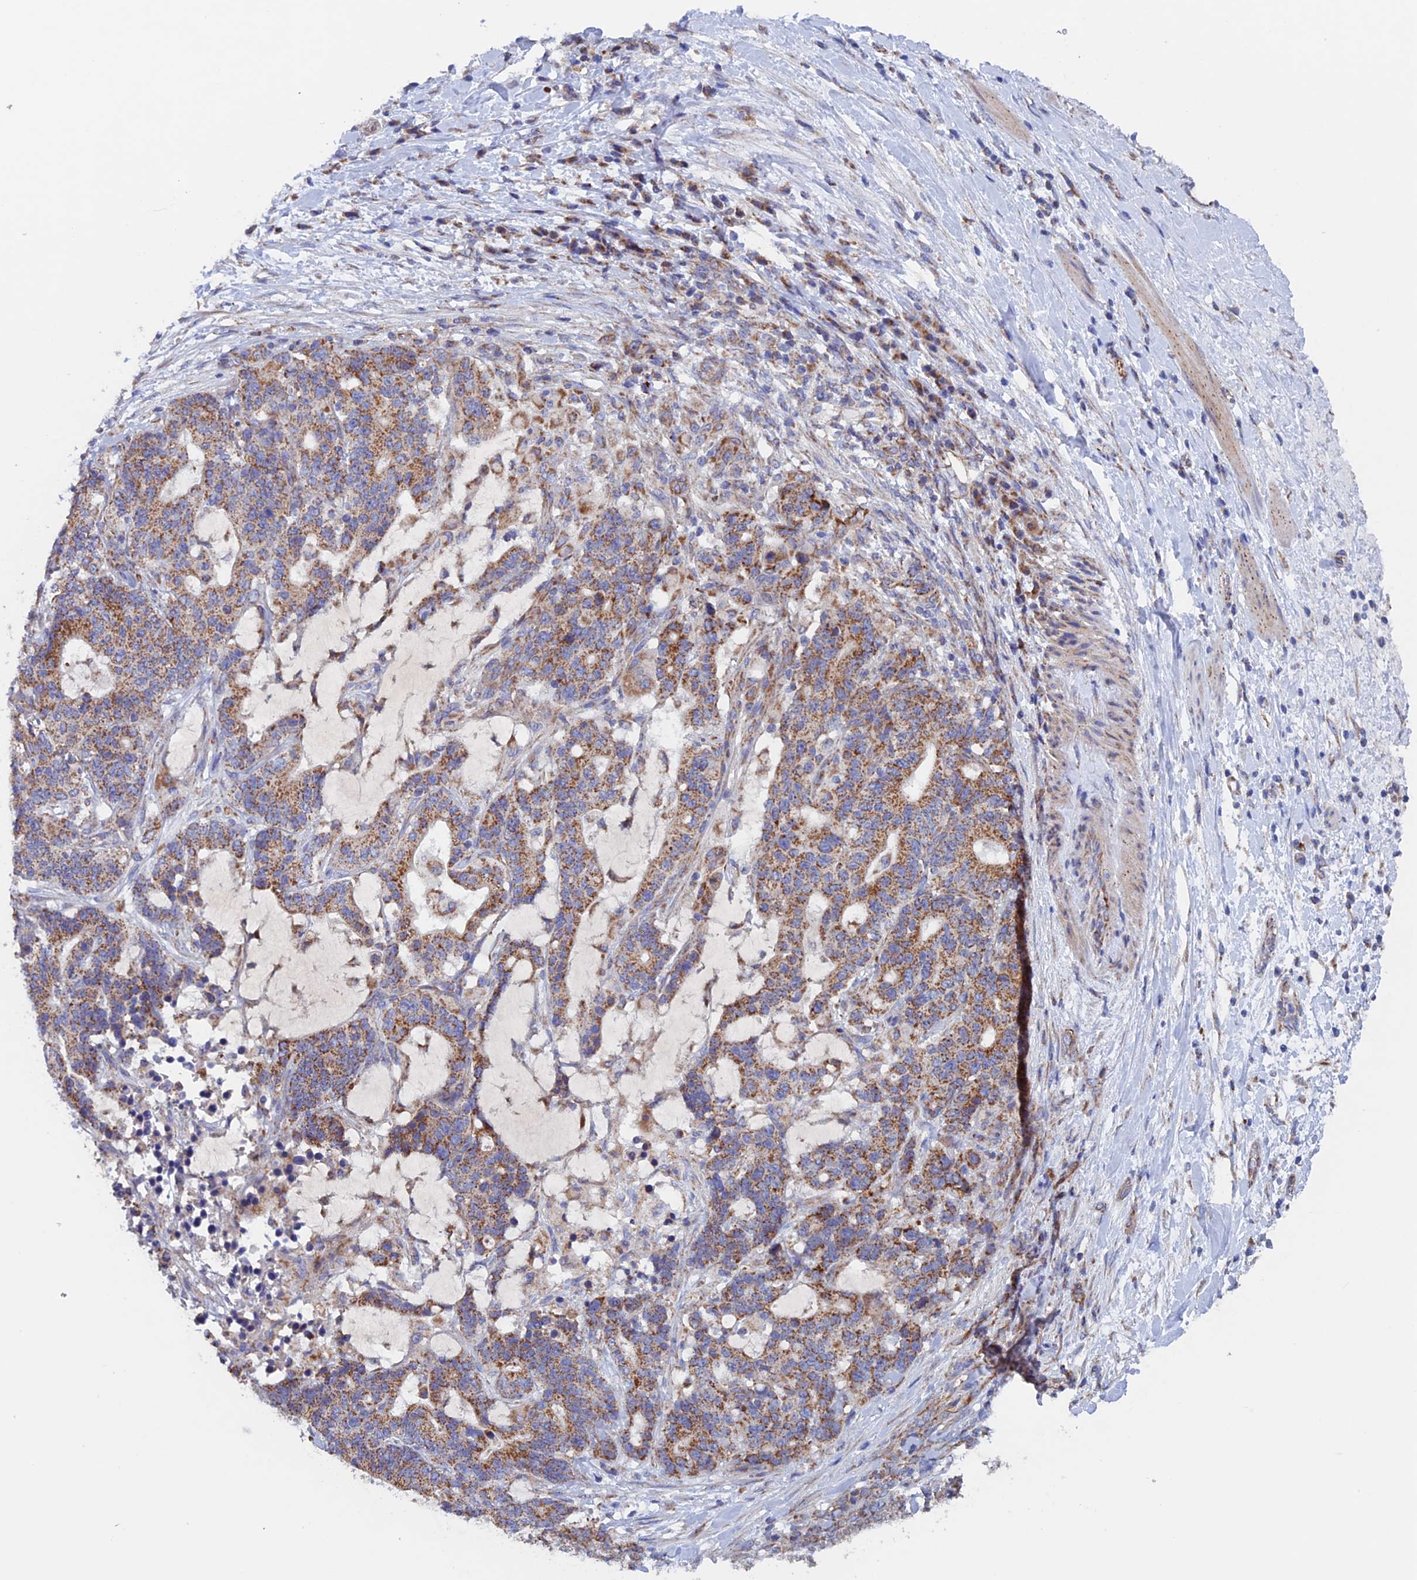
{"staining": {"intensity": "strong", "quantity": ">75%", "location": "cytoplasmic/membranous"}, "tissue": "stomach cancer", "cell_type": "Tumor cells", "image_type": "cancer", "snomed": [{"axis": "morphology", "description": "Normal tissue, NOS"}, {"axis": "morphology", "description": "Adenocarcinoma, NOS"}, {"axis": "topography", "description": "Stomach"}], "caption": "Human stomach cancer stained with a protein marker reveals strong staining in tumor cells.", "gene": "MRPL1", "patient": {"sex": "female", "age": 64}}